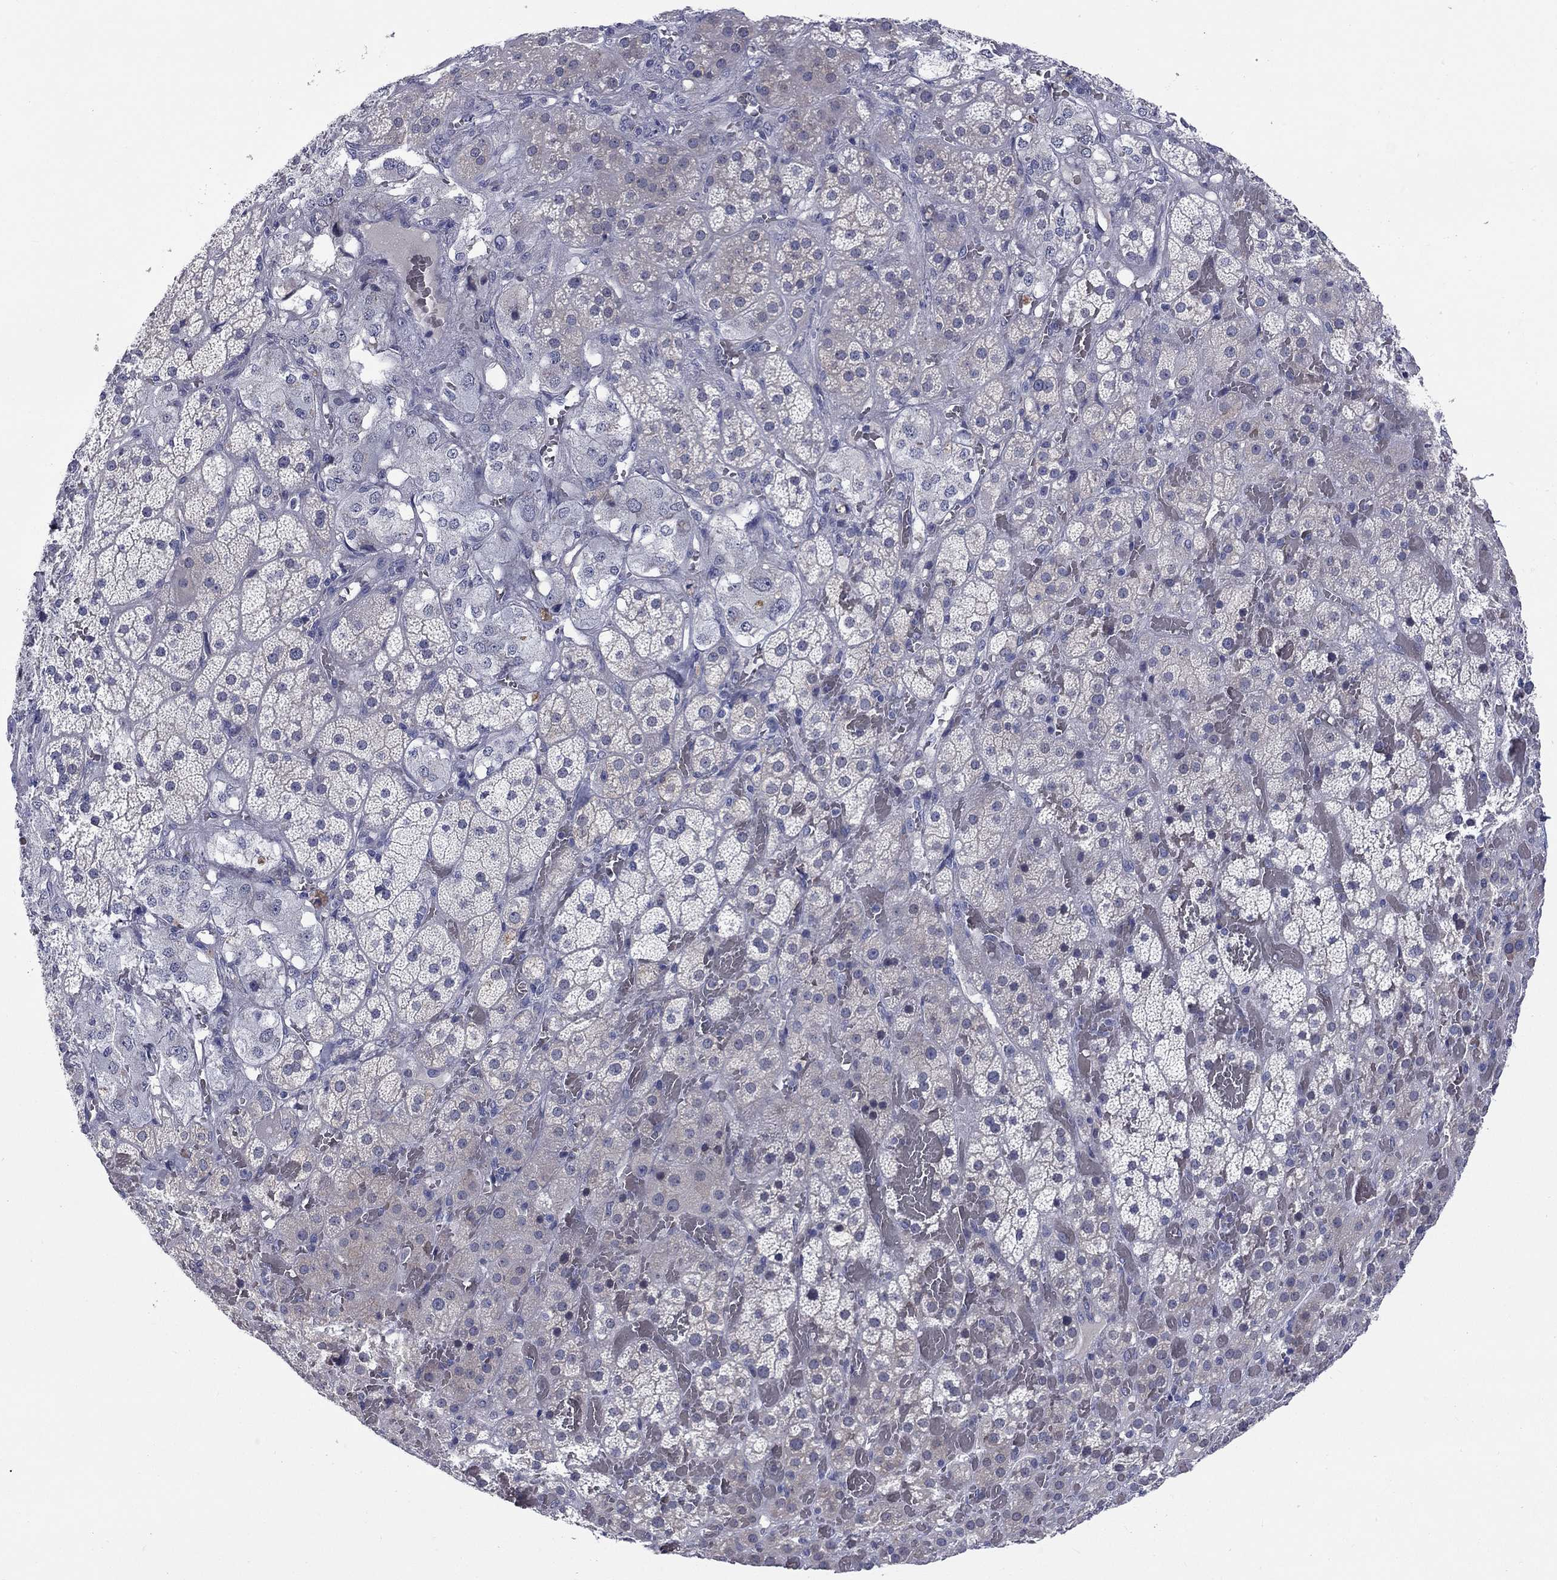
{"staining": {"intensity": "negative", "quantity": "none", "location": "none"}, "tissue": "adrenal gland", "cell_type": "Glandular cells", "image_type": "normal", "snomed": [{"axis": "morphology", "description": "Normal tissue, NOS"}, {"axis": "topography", "description": "Adrenal gland"}], "caption": "The micrograph shows no significant expression in glandular cells of adrenal gland.", "gene": "UNC119B", "patient": {"sex": "male", "age": 57}}